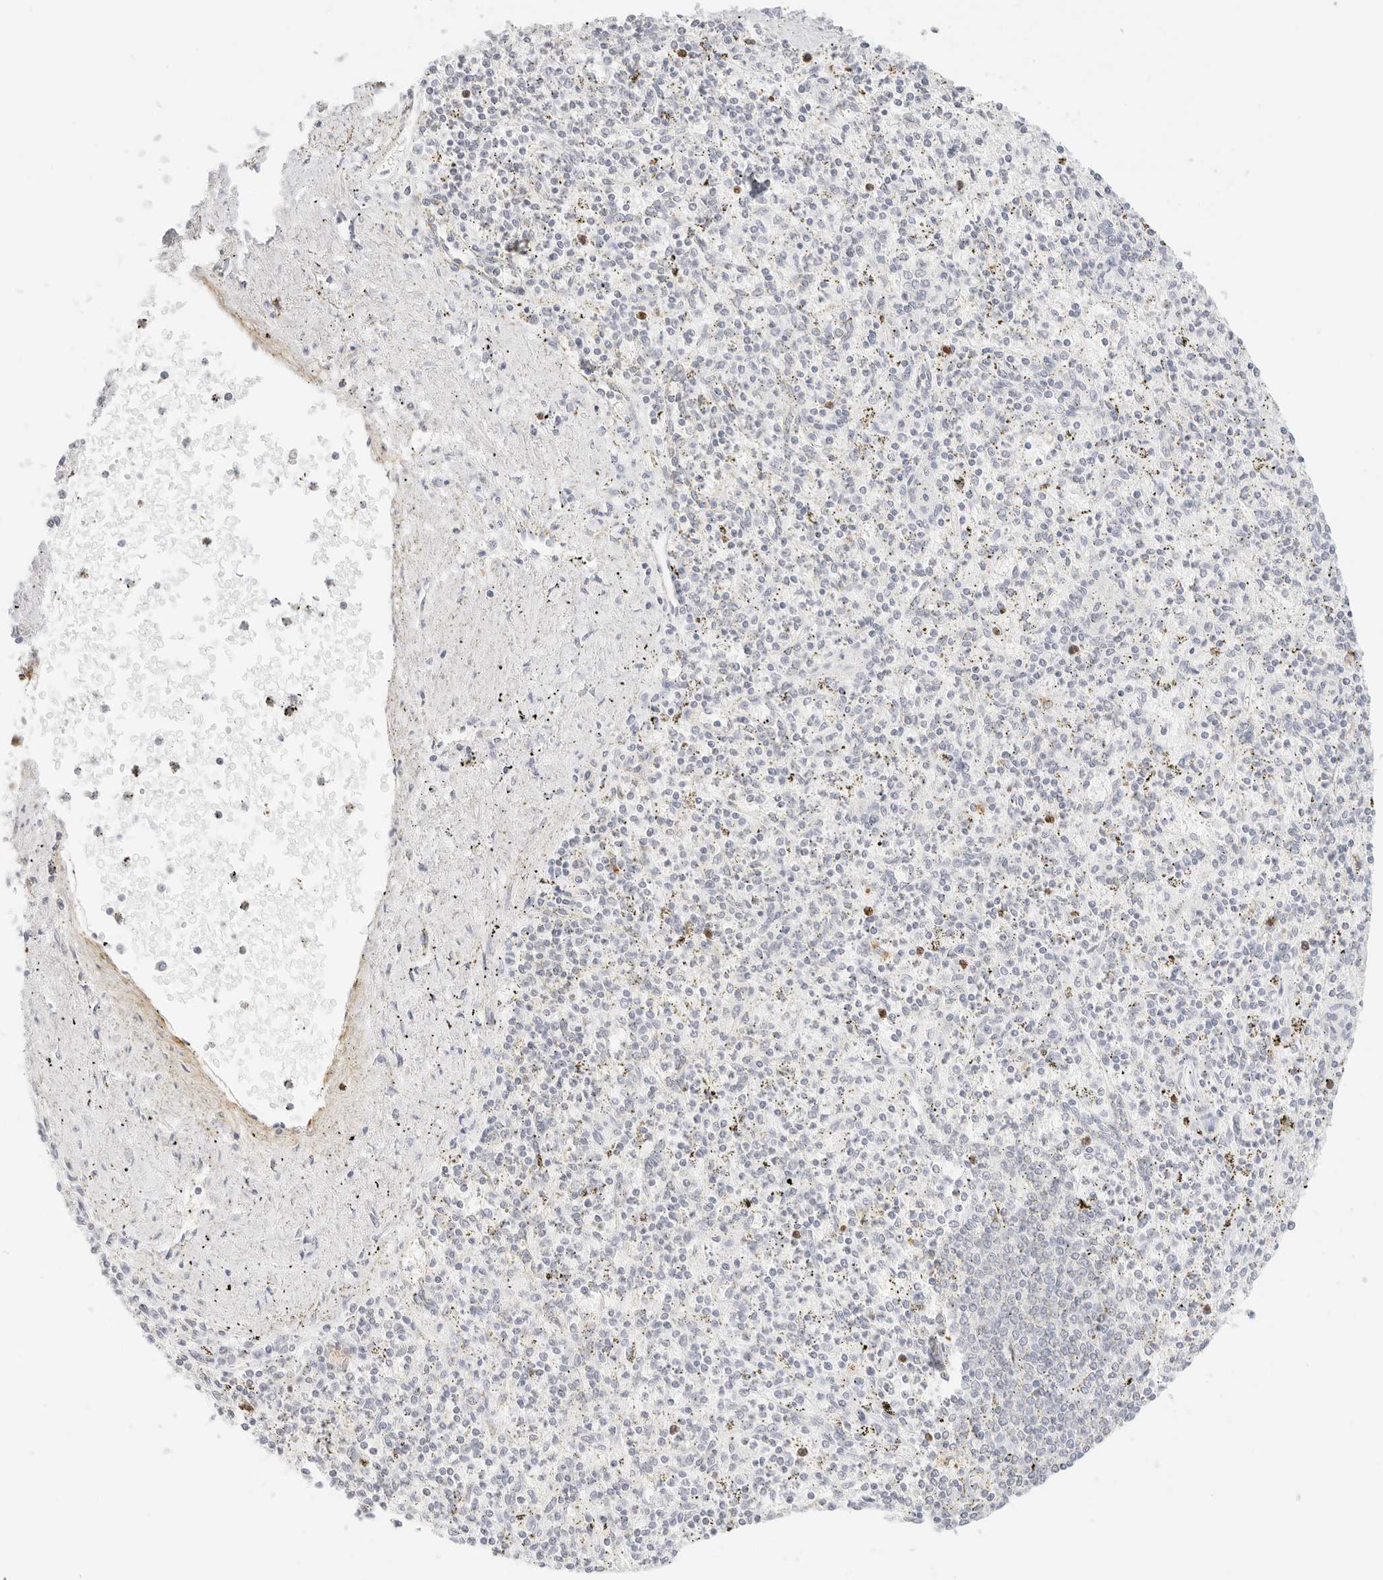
{"staining": {"intensity": "negative", "quantity": "none", "location": "none"}, "tissue": "spleen", "cell_type": "Cells in red pulp", "image_type": "normal", "snomed": [{"axis": "morphology", "description": "Normal tissue, NOS"}, {"axis": "topography", "description": "Spleen"}], "caption": "Cells in red pulp show no significant positivity in unremarkable spleen. (DAB (3,3'-diaminobenzidine) immunohistochemistry (IHC), high magnification).", "gene": "FBLN5", "patient": {"sex": "male", "age": 72}}